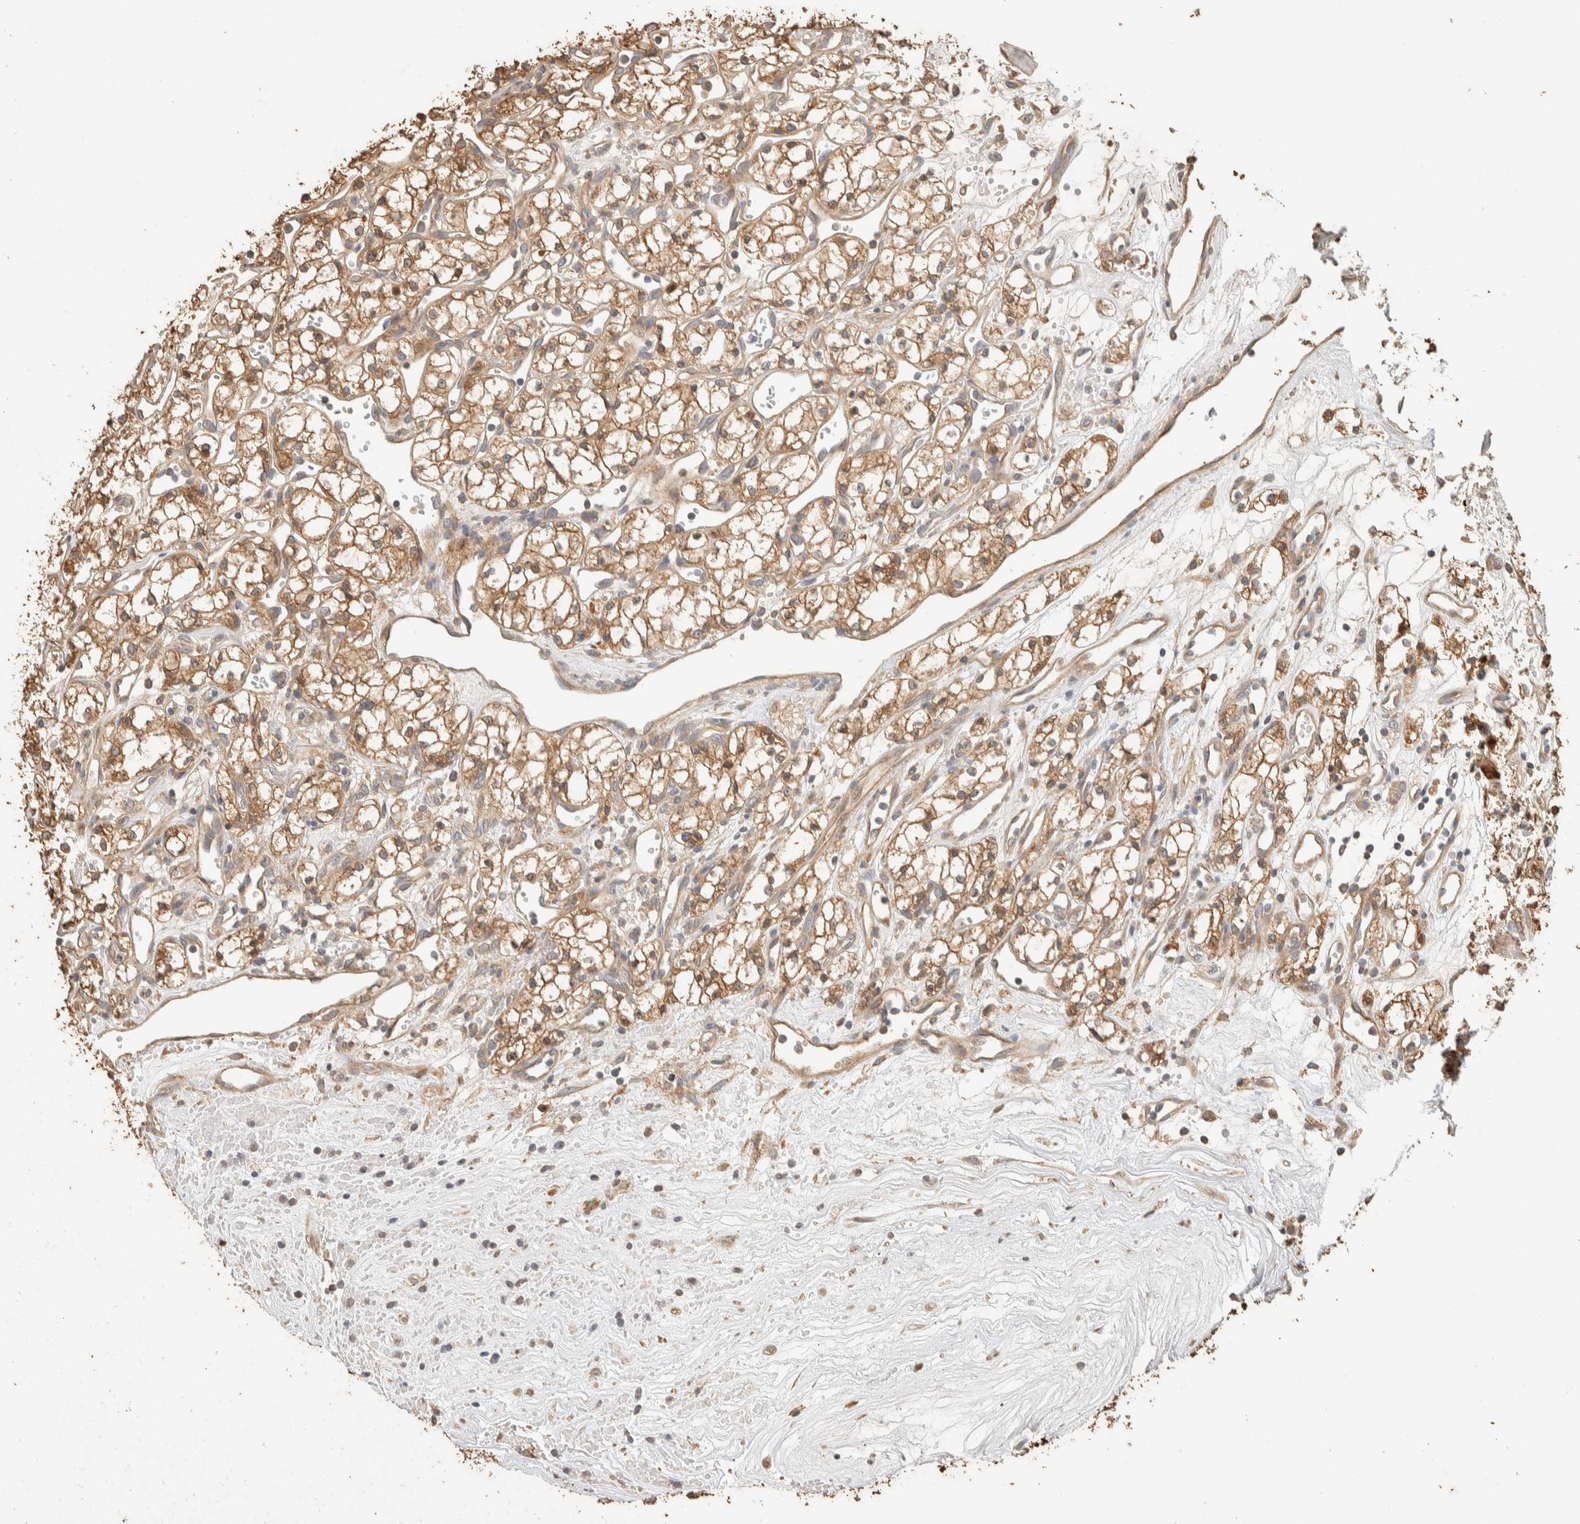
{"staining": {"intensity": "moderate", "quantity": ">75%", "location": "cytoplasmic/membranous"}, "tissue": "renal cancer", "cell_type": "Tumor cells", "image_type": "cancer", "snomed": [{"axis": "morphology", "description": "Adenocarcinoma, NOS"}, {"axis": "topography", "description": "Kidney"}], "caption": "This histopathology image displays renal cancer stained with IHC to label a protein in brown. The cytoplasmic/membranous of tumor cells show moderate positivity for the protein. Nuclei are counter-stained blue.", "gene": "EXOC7", "patient": {"sex": "male", "age": 59}}